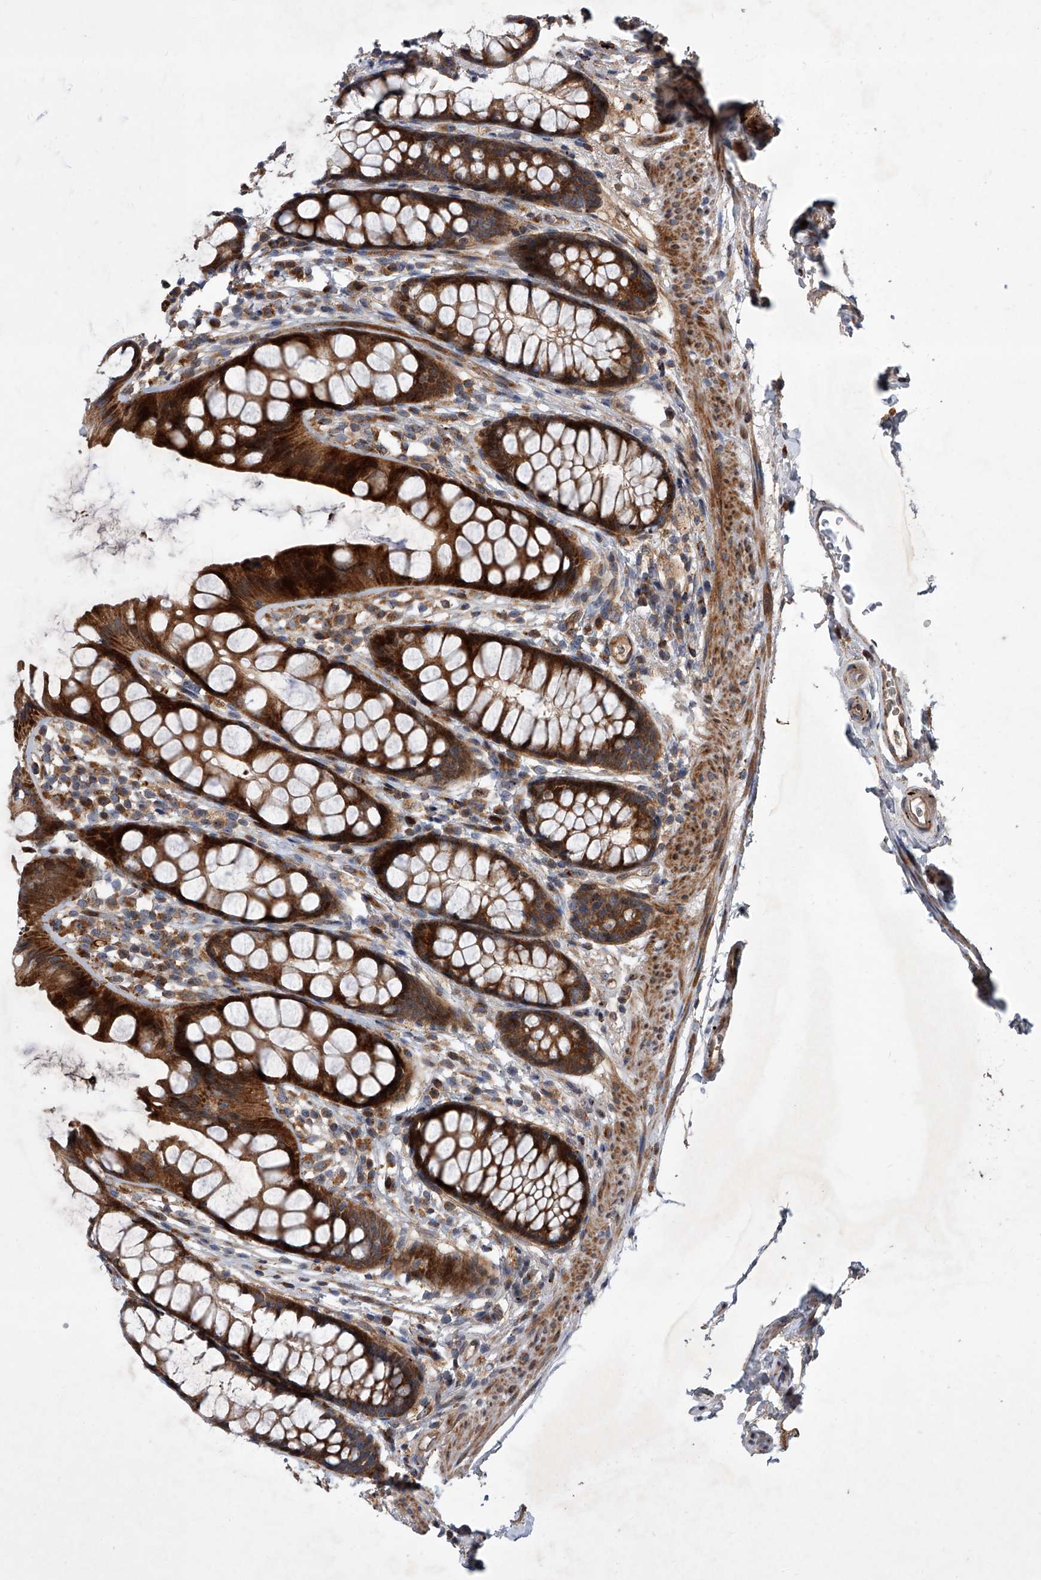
{"staining": {"intensity": "strong", "quantity": ">75%", "location": "cytoplasmic/membranous"}, "tissue": "rectum", "cell_type": "Glandular cells", "image_type": "normal", "snomed": [{"axis": "morphology", "description": "Normal tissue, NOS"}, {"axis": "topography", "description": "Rectum"}], "caption": "This micrograph shows IHC staining of benign human rectum, with high strong cytoplasmic/membranous expression in approximately >75% of glandular cells.", "gene": "USP47", "patient": {"sex": "female", "age": 65}}